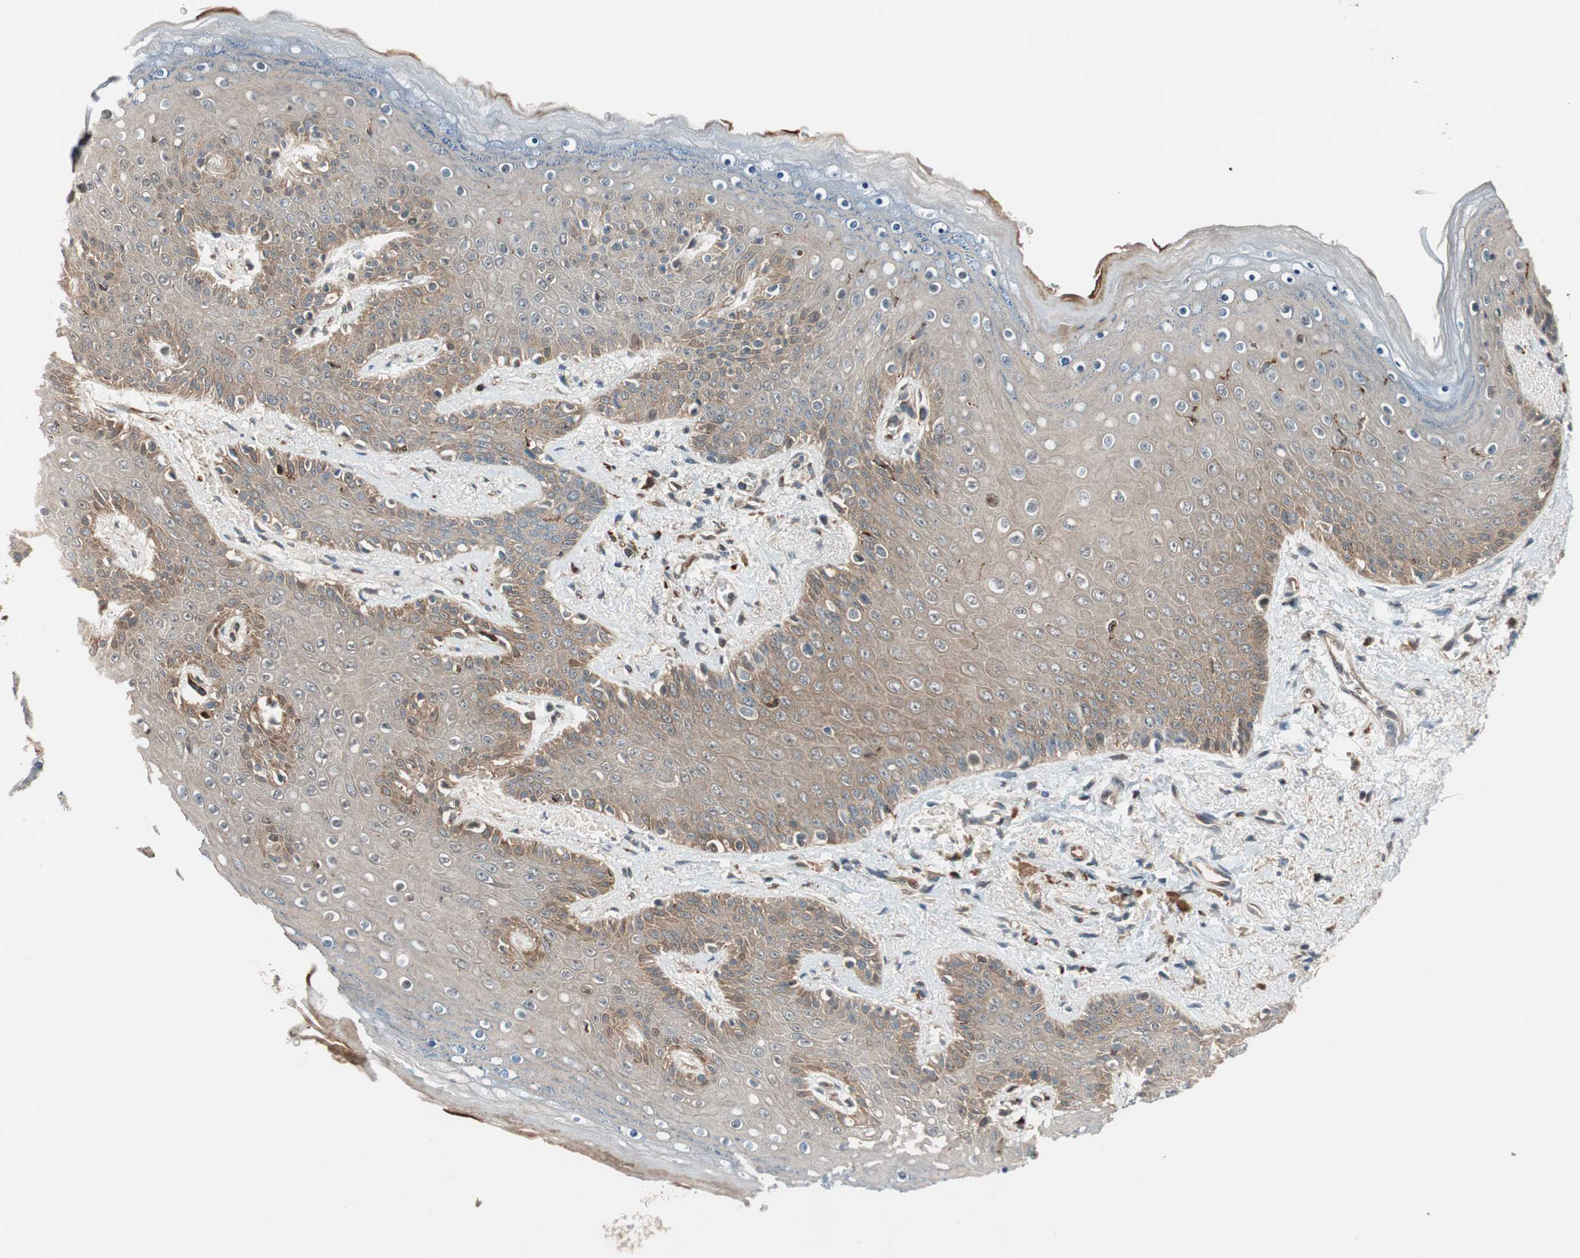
{"staining": {"intensity": "moderate", "quantity": ">75%", "location": "cytoplasmic/membranous"}, "tissue": "skin", "cell_type": "Epidermal cells", "image_type": "normal", "snomed": [{"axis": "morphology", "description": "Normal tissue, NOS"}, {"axis": "topography", "description": "Anal"}], "caption": "High-power microscopy captured an immunohistochemistry (IHC) micrograph of normal skin, revealing moderate cytoplasmic/membranous staining in about >75% of epidermal cells.", "gene": "P3R3URF", "patient": {"sex": "female", "age": 46}}